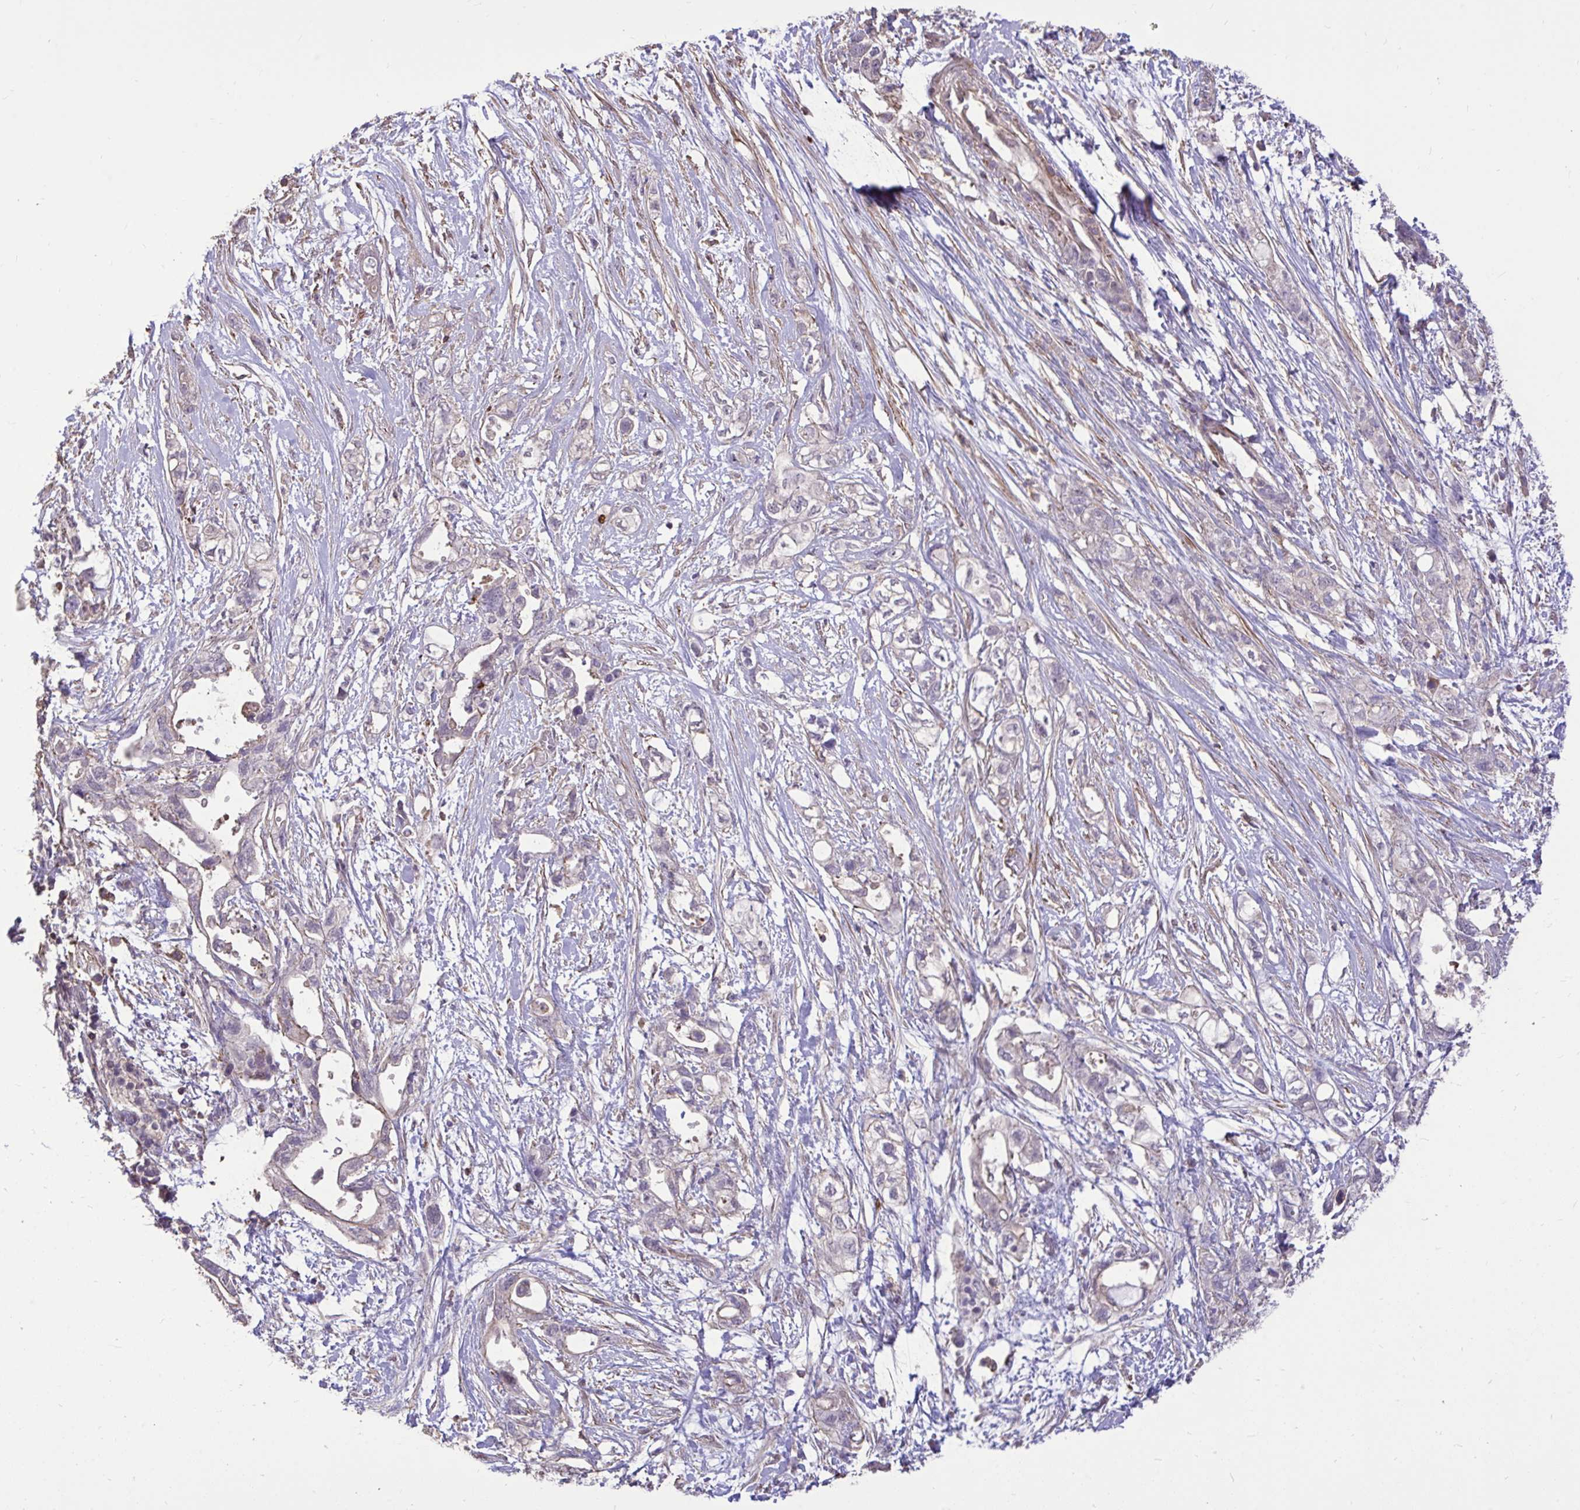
{"staining": {"intensity": "negative", "quantity": "none", "location": "none"}, "tissue": "pancreatic cancer", "cell_type": "Tumor cells", "image_type": "cancer", "snomed": [{"axis": "morphology", "description": "Adenocarcinoma, NOS"}, {"axis": "topography", "description": "Pancreas"}], "caption": "DAB immunohistochemical staining of human pancreatic cancer (adenocarcinoma) reveals no significant positivity in tumor cells.", "gene": "IGFL2", "patient": {"sex": "female", "age": 72}}